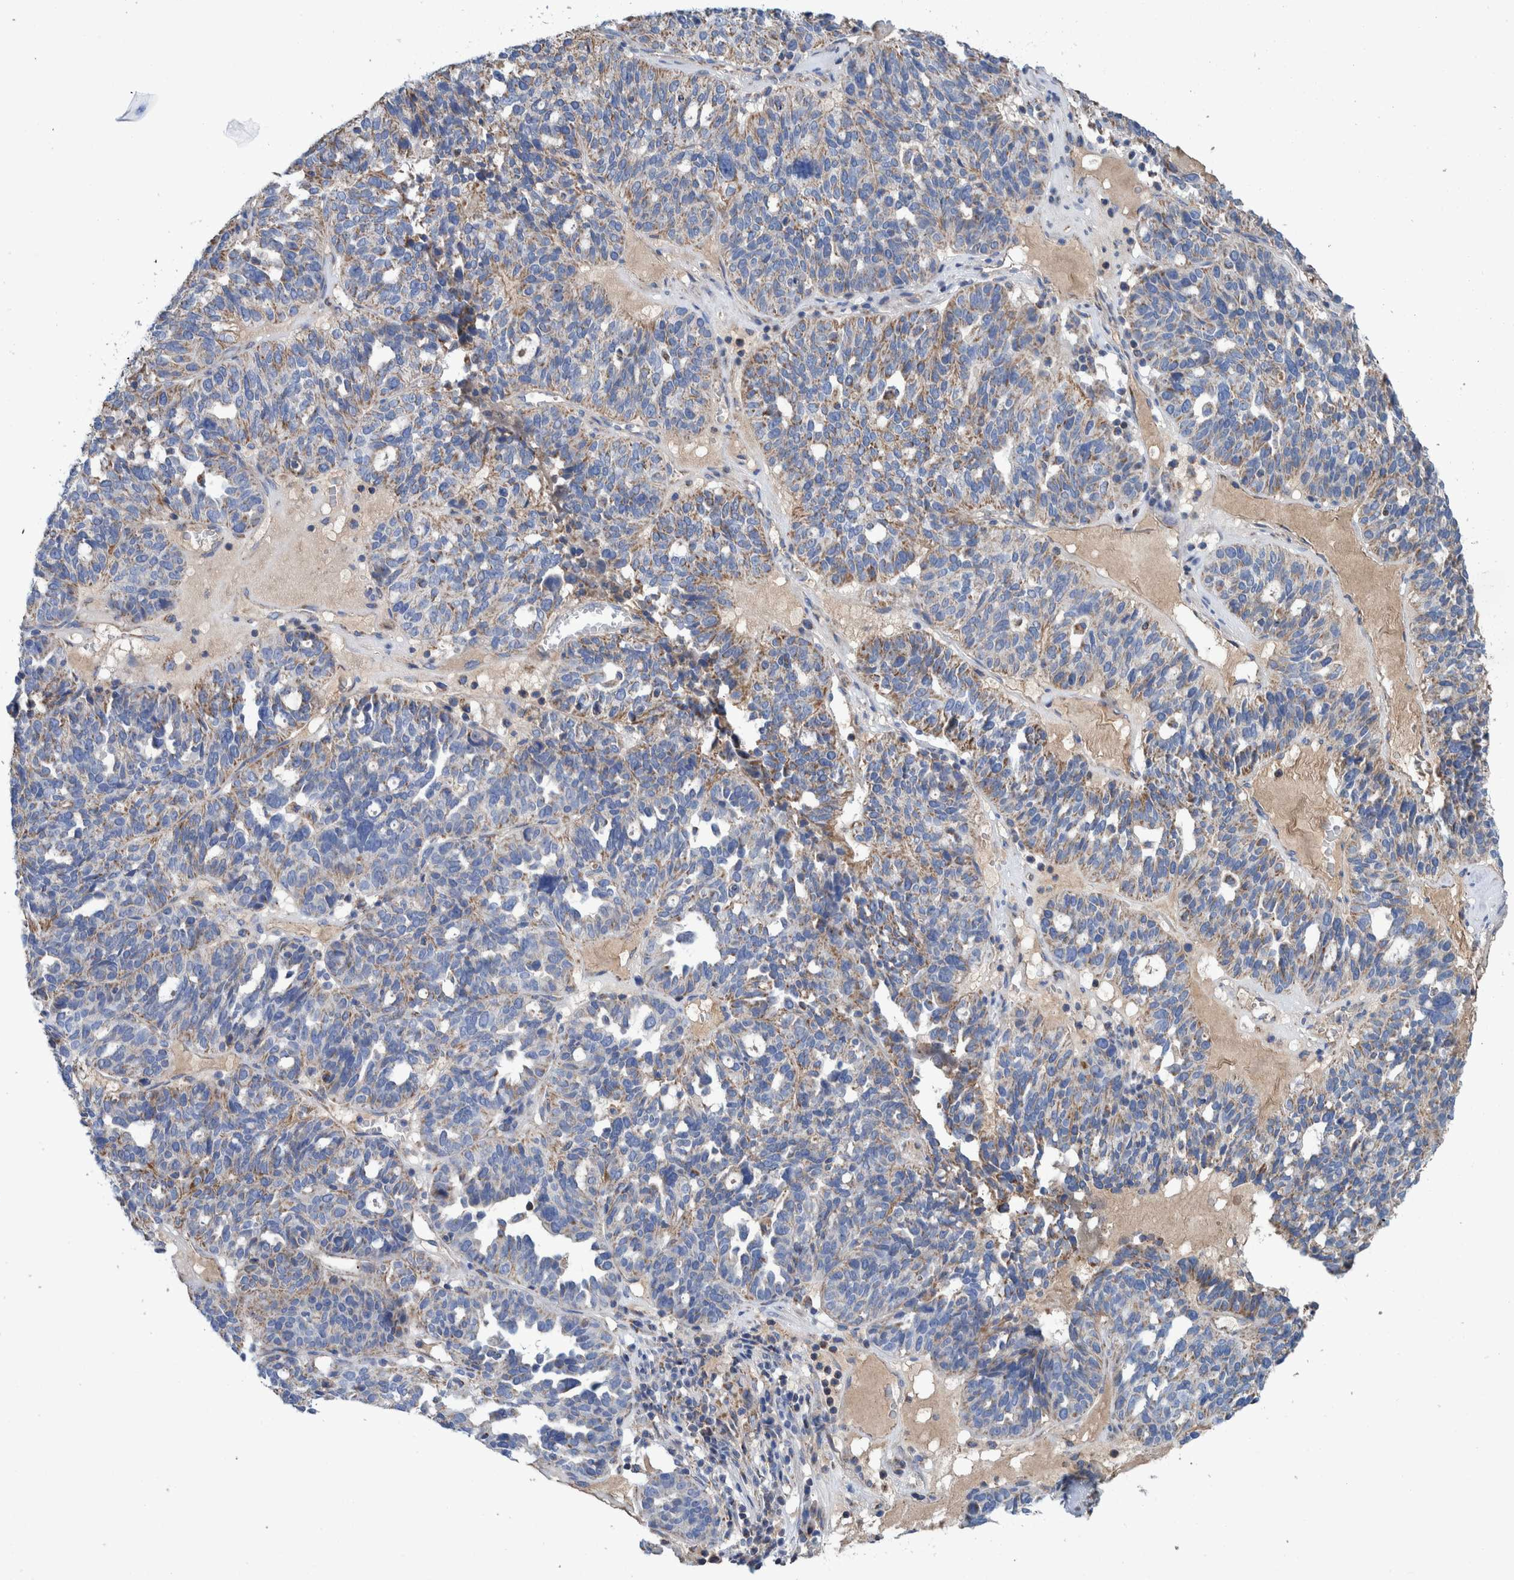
{"staining": {"intensity": "moderate", "quantity": "<25%", "location": "cytoplasmic/membranous"}, "tissue": "ovarian cancer", "cell_type": "Tumor cells", "image_type": "cancer", "snomed": [{"axis": "morphology", "description": "Cystadenocarcinoma, serous, NOS"}, {"axis": "topography", "description": "Ovary"}], "caption": "This image reveals IHC staining of human ovarian serous cystadenocarcinoma, with low moderate cytoplasmic/membranous expression in approximately <25% of tumor cells.", "gene": "DECR1", "patient": {"sex": "female", "age": 59}}